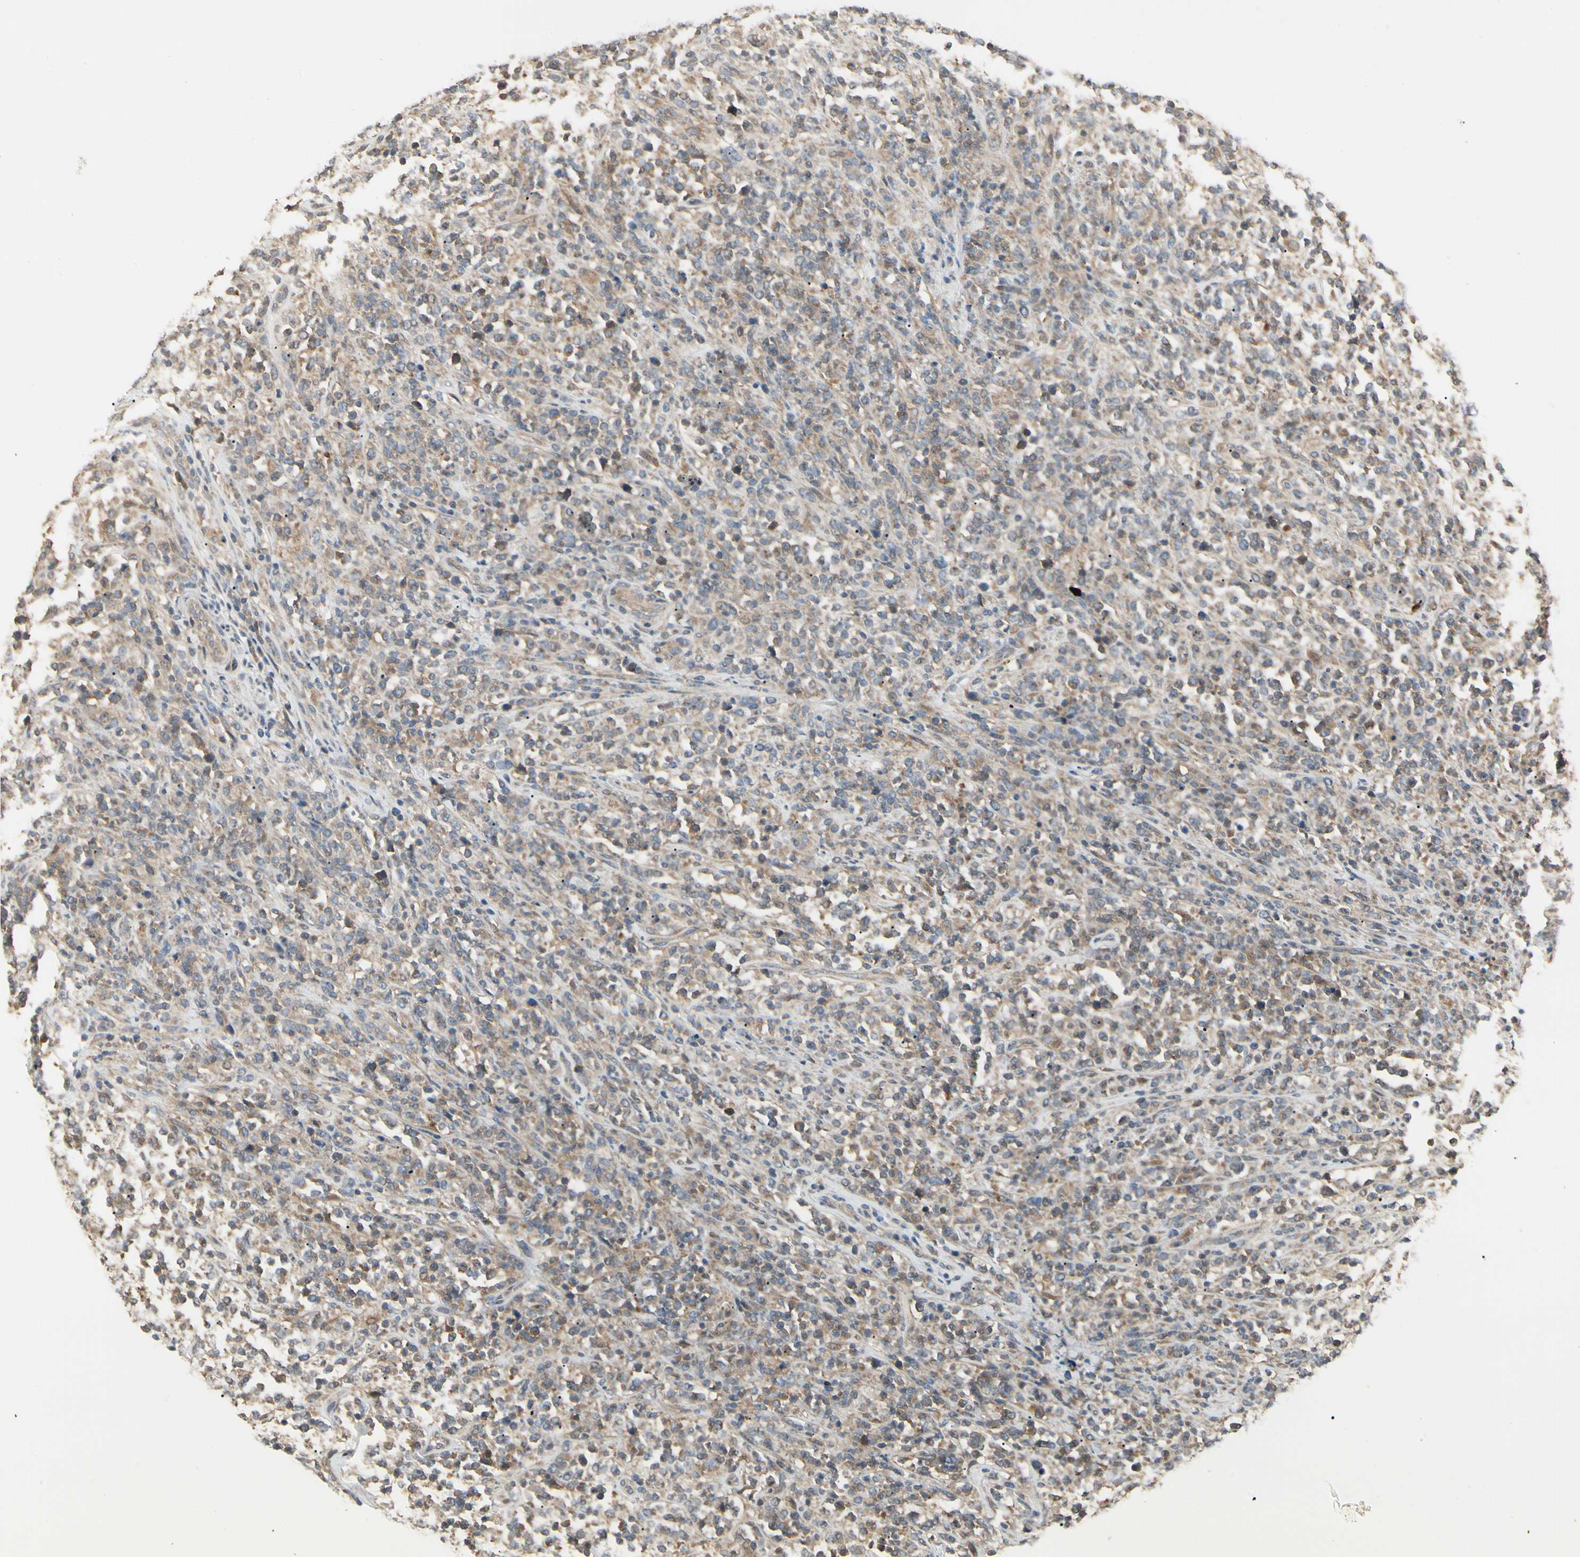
{"staining": {"intensity": "moderate", "quantity": ">75%", "location": "cytoplasmic/membranous"}, "tissue": "lymphoma", "cell_type": "Tumor cells", "image_type": "cancer", "snomed": [{"axis": "morphology", "description": "Malignant lymphoma, non-Hodgkin's type, High grade"}, {"axis": "topography", "description": "Soft tissue"}], "caption": "Tumor cells reveal medium levels of moderate cytoplasmic/membranous staining in about >75% of cells in human lymphoma.", "gene": "IRAG1", "patient": {"sex": "male", "age": 18}}